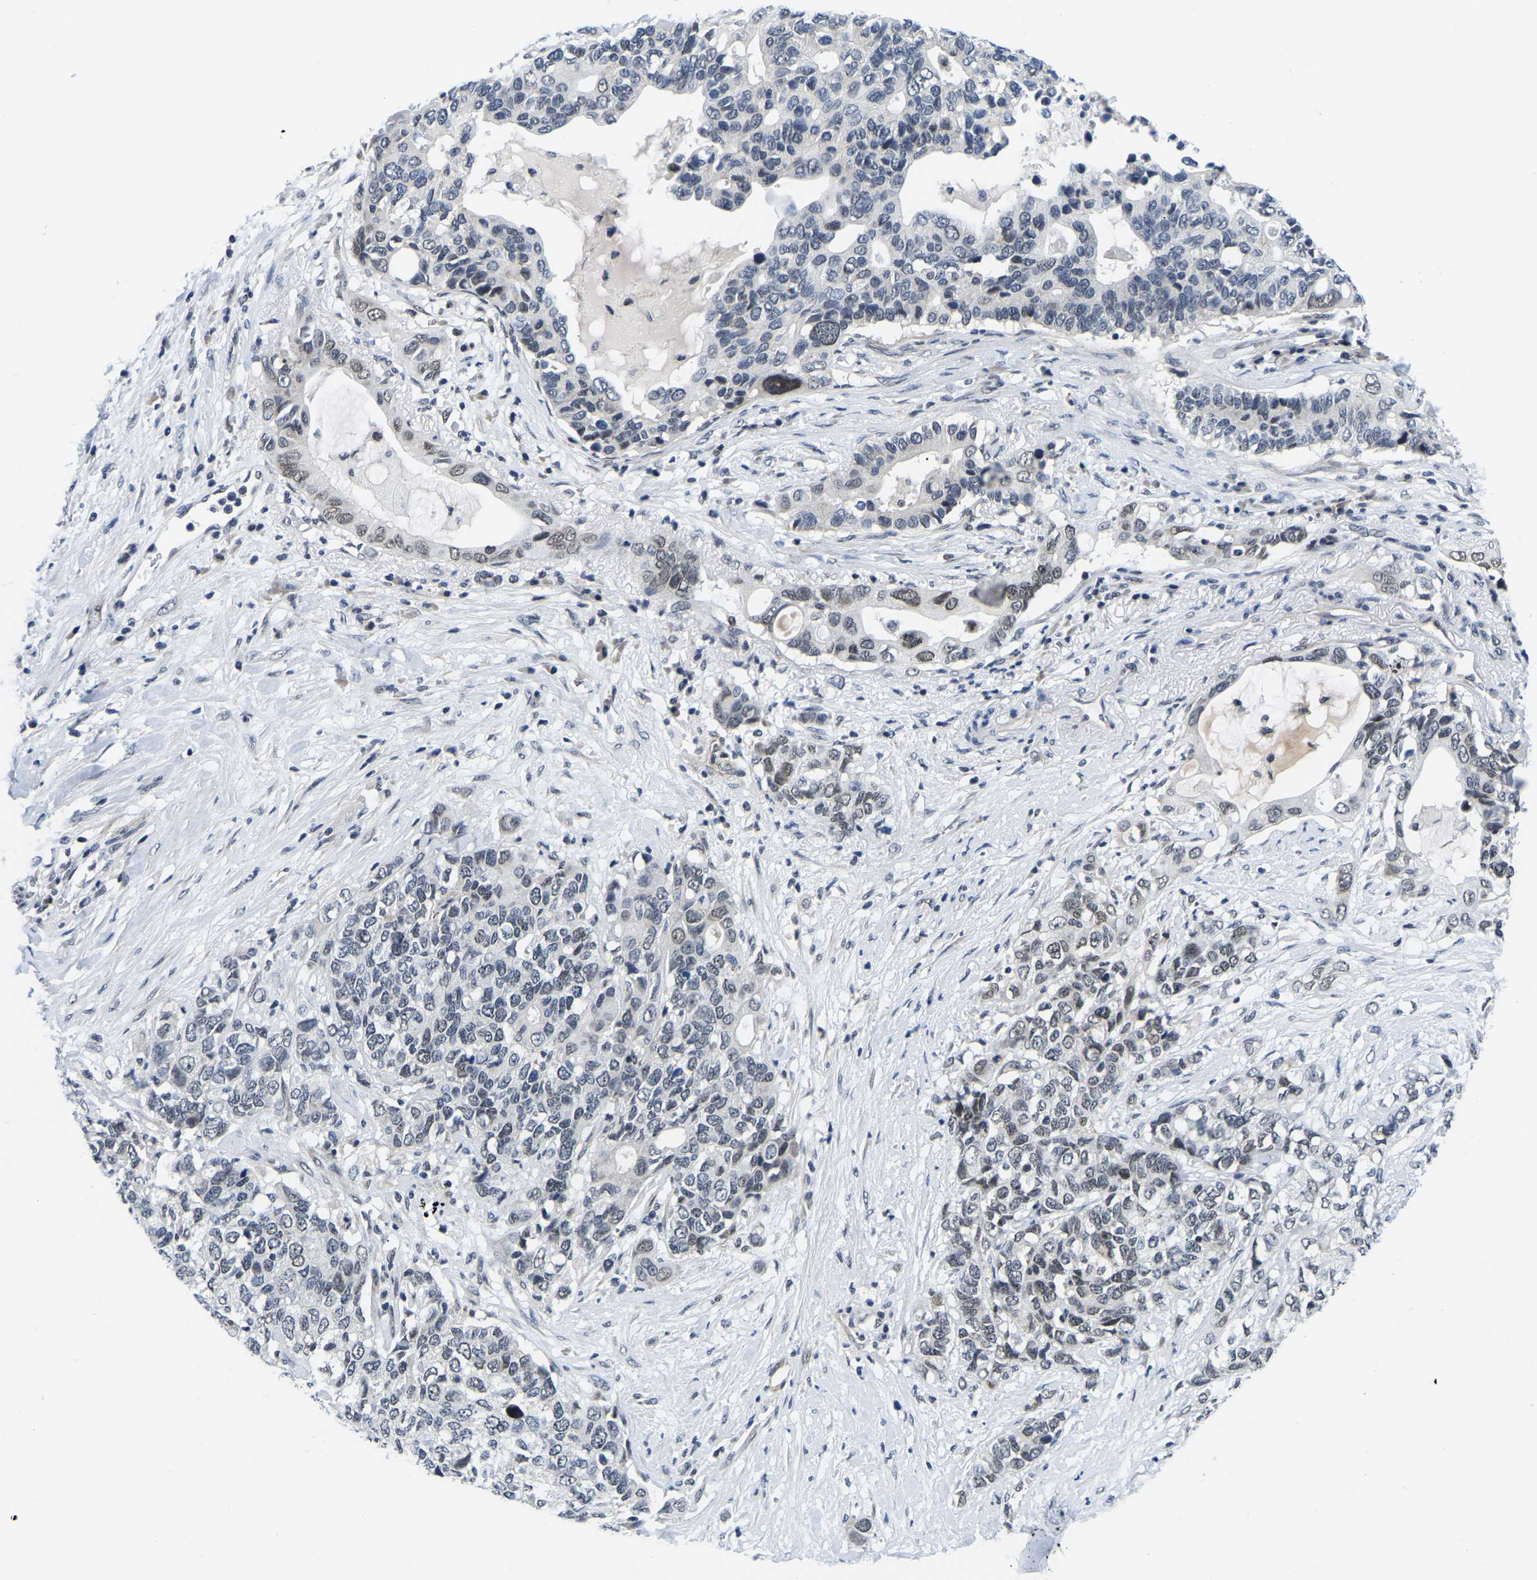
{"staining": {"intensity": "weak", "quantity": "<25%", "location": "nuclear"}, "tissue": "pancreatic cancer", "cell_type": "Tumor cells", "image_type": "cancer", "snomed": [{"axis": "morphology", "description": "Adenocarcinoma, NOS"}, {"axis": "topography", "description": "Pancreas"}], "caption": "Pancreatic adenocarcinoma was stained to show a protein in brown. There is no significant expression in tumor cells.", "gene": "POLDIP3", "patient": {"sex": "female", "age": 56}}